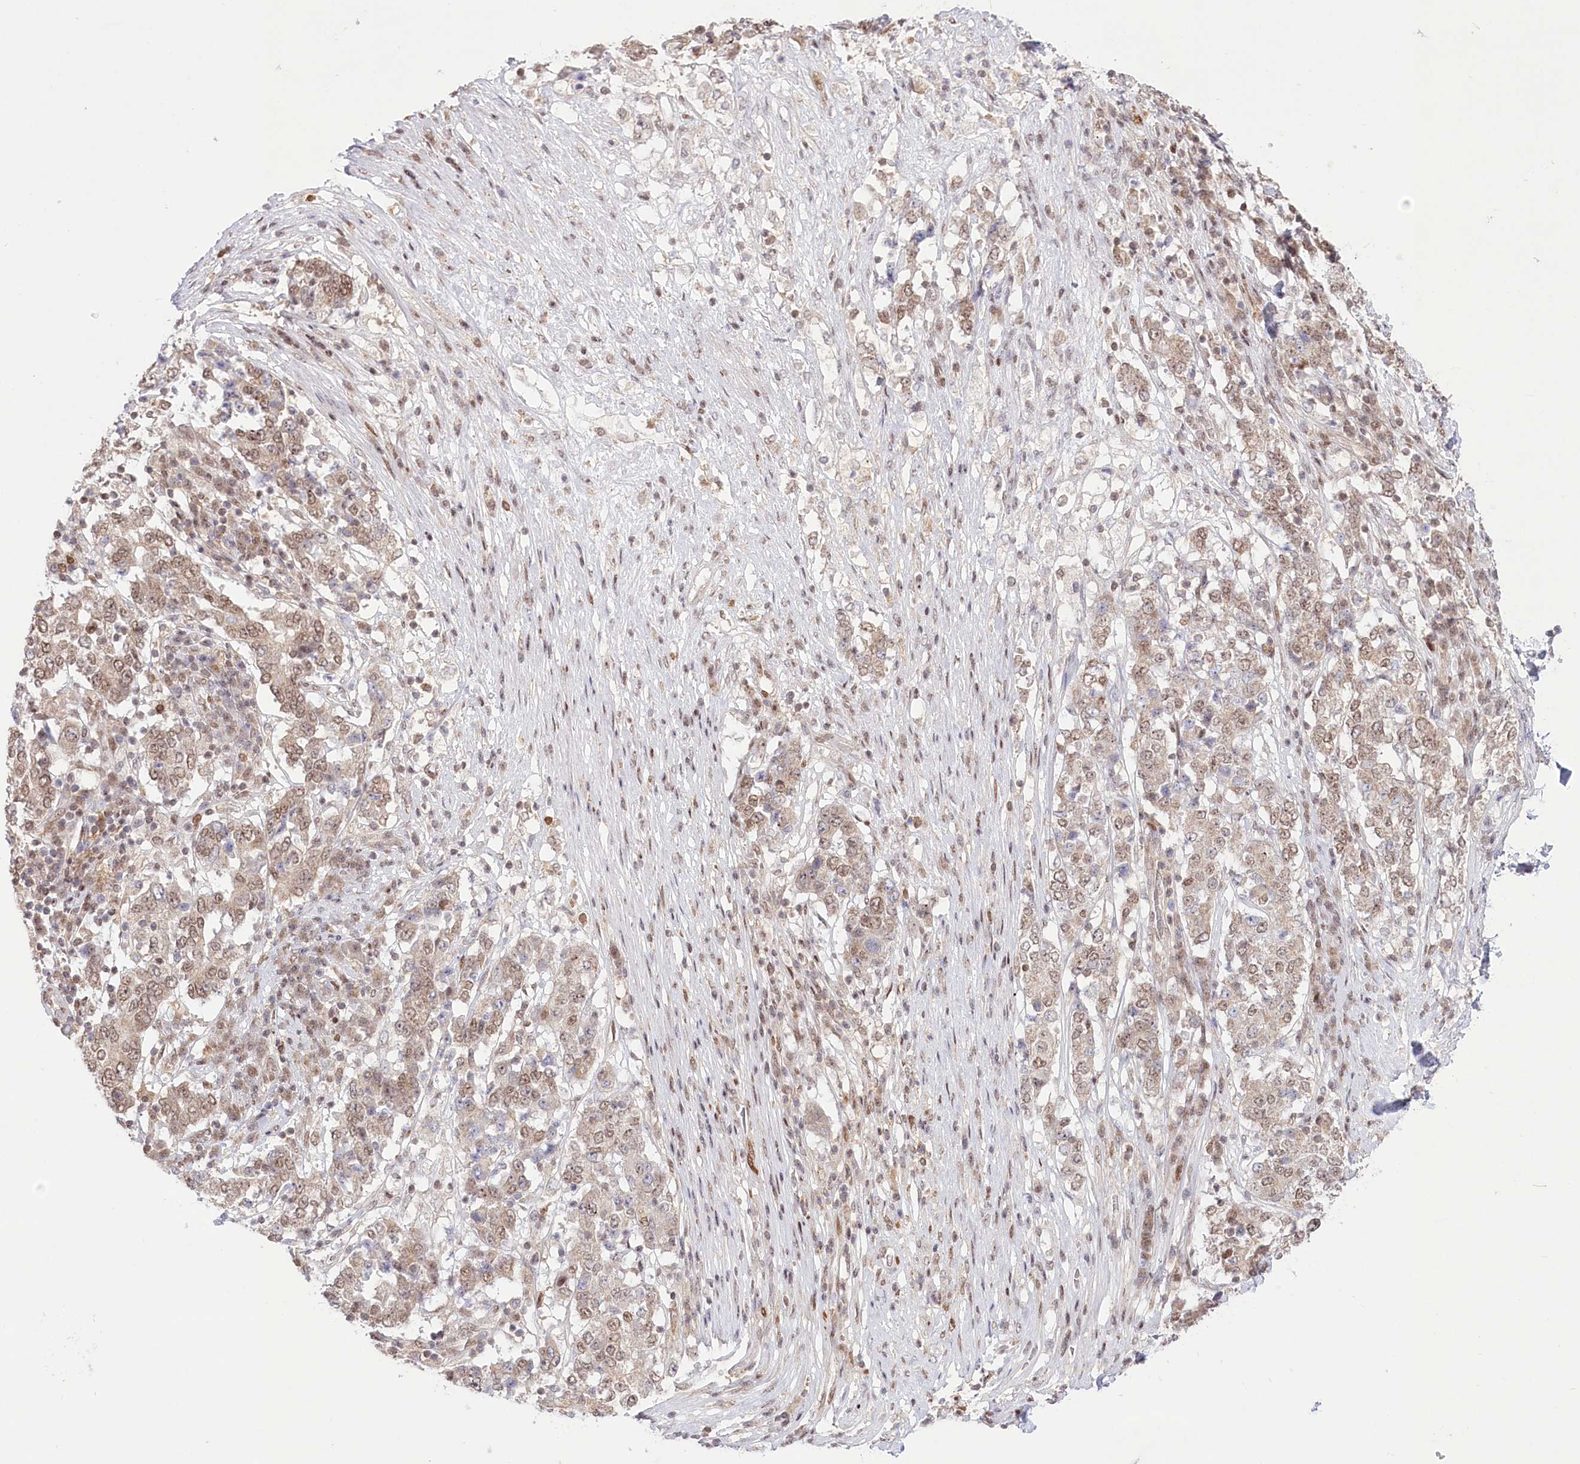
{"staining": {"intensity": "weak", "quantity": ">75%", "location": "cytoplasmic/membranous,nuclear"}, "tissue": "stomach cancer", "cell_type": "Tumor cells", "image_type": "cancer", "snomed": [{"axis": "morphology", "description": "Adenocarcinoma, NOS"}, {"axis": "topography", "description": "Stomach"}], "caption": "Protein staining by immunohistochemistry displays weak cytoplasmic/membranous and nuclear staining in approximately >75% of tumor cells in adenocarcinoma (stomach).", "gene": "PYURF", "patient": {"sex": "male", "age": 59}}